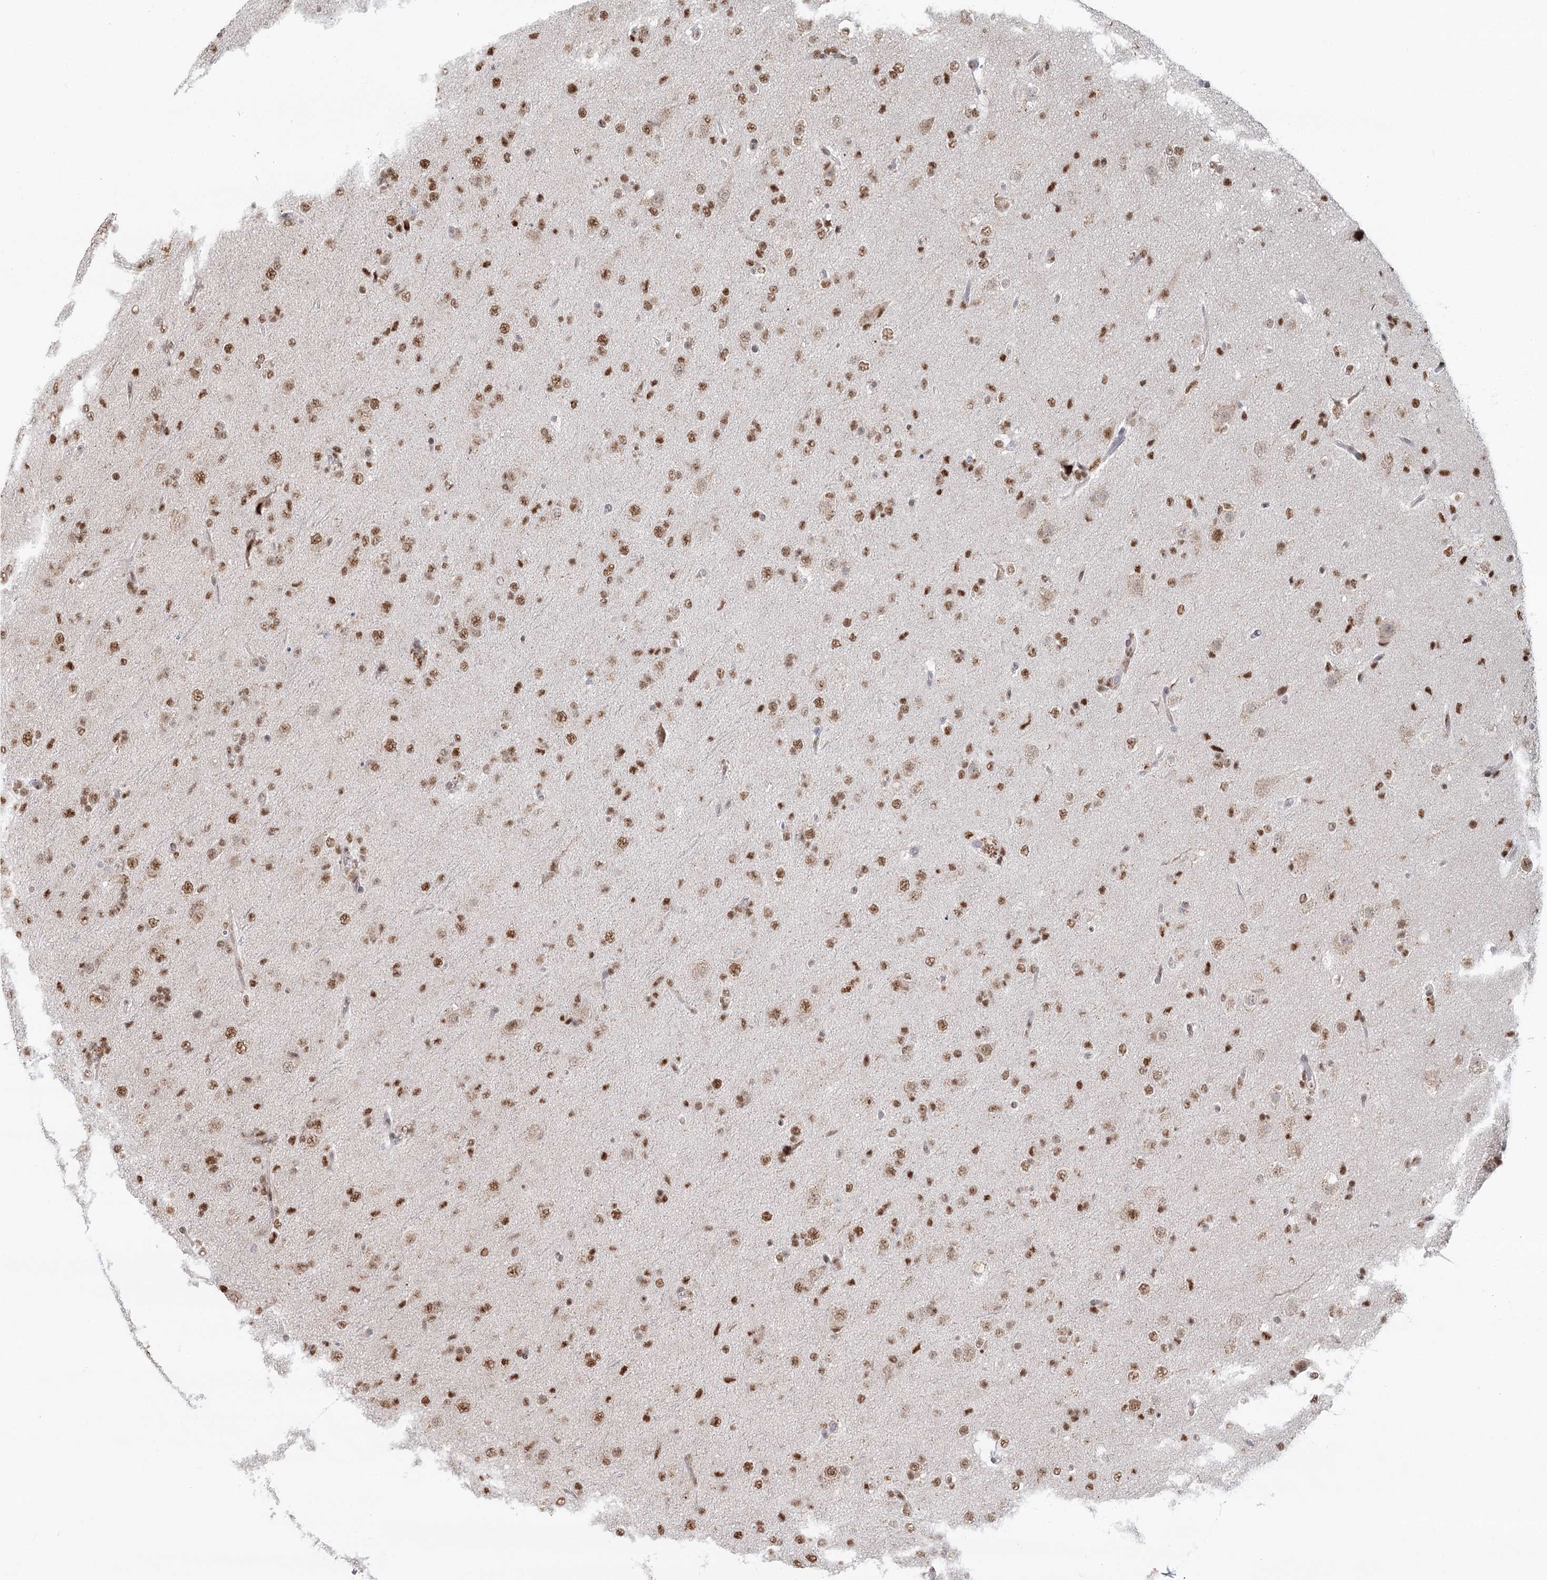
{"staining": {"intensity": "moderate", "quantity": "25%-75%", "location": "nuclear"}, "tissue": "glioma", "cell_type": "Tumor cells", "image_type": "cancer", "snomed": [{"axis": "morphology", "description": "Glioma, malignant, Low grade"}, {"axis": "topography", "description": "Brain"}], "caption": "IHC photomicrograph of neoplastic tissue: glioma stained using IHC displays medium levels of moderate protein expression localized specifically in the nuclear of tumor cells, appearing as a nuclear brown color.", "gene": "GPALPP1", "patient": {"sex": "male", "age": 65}}